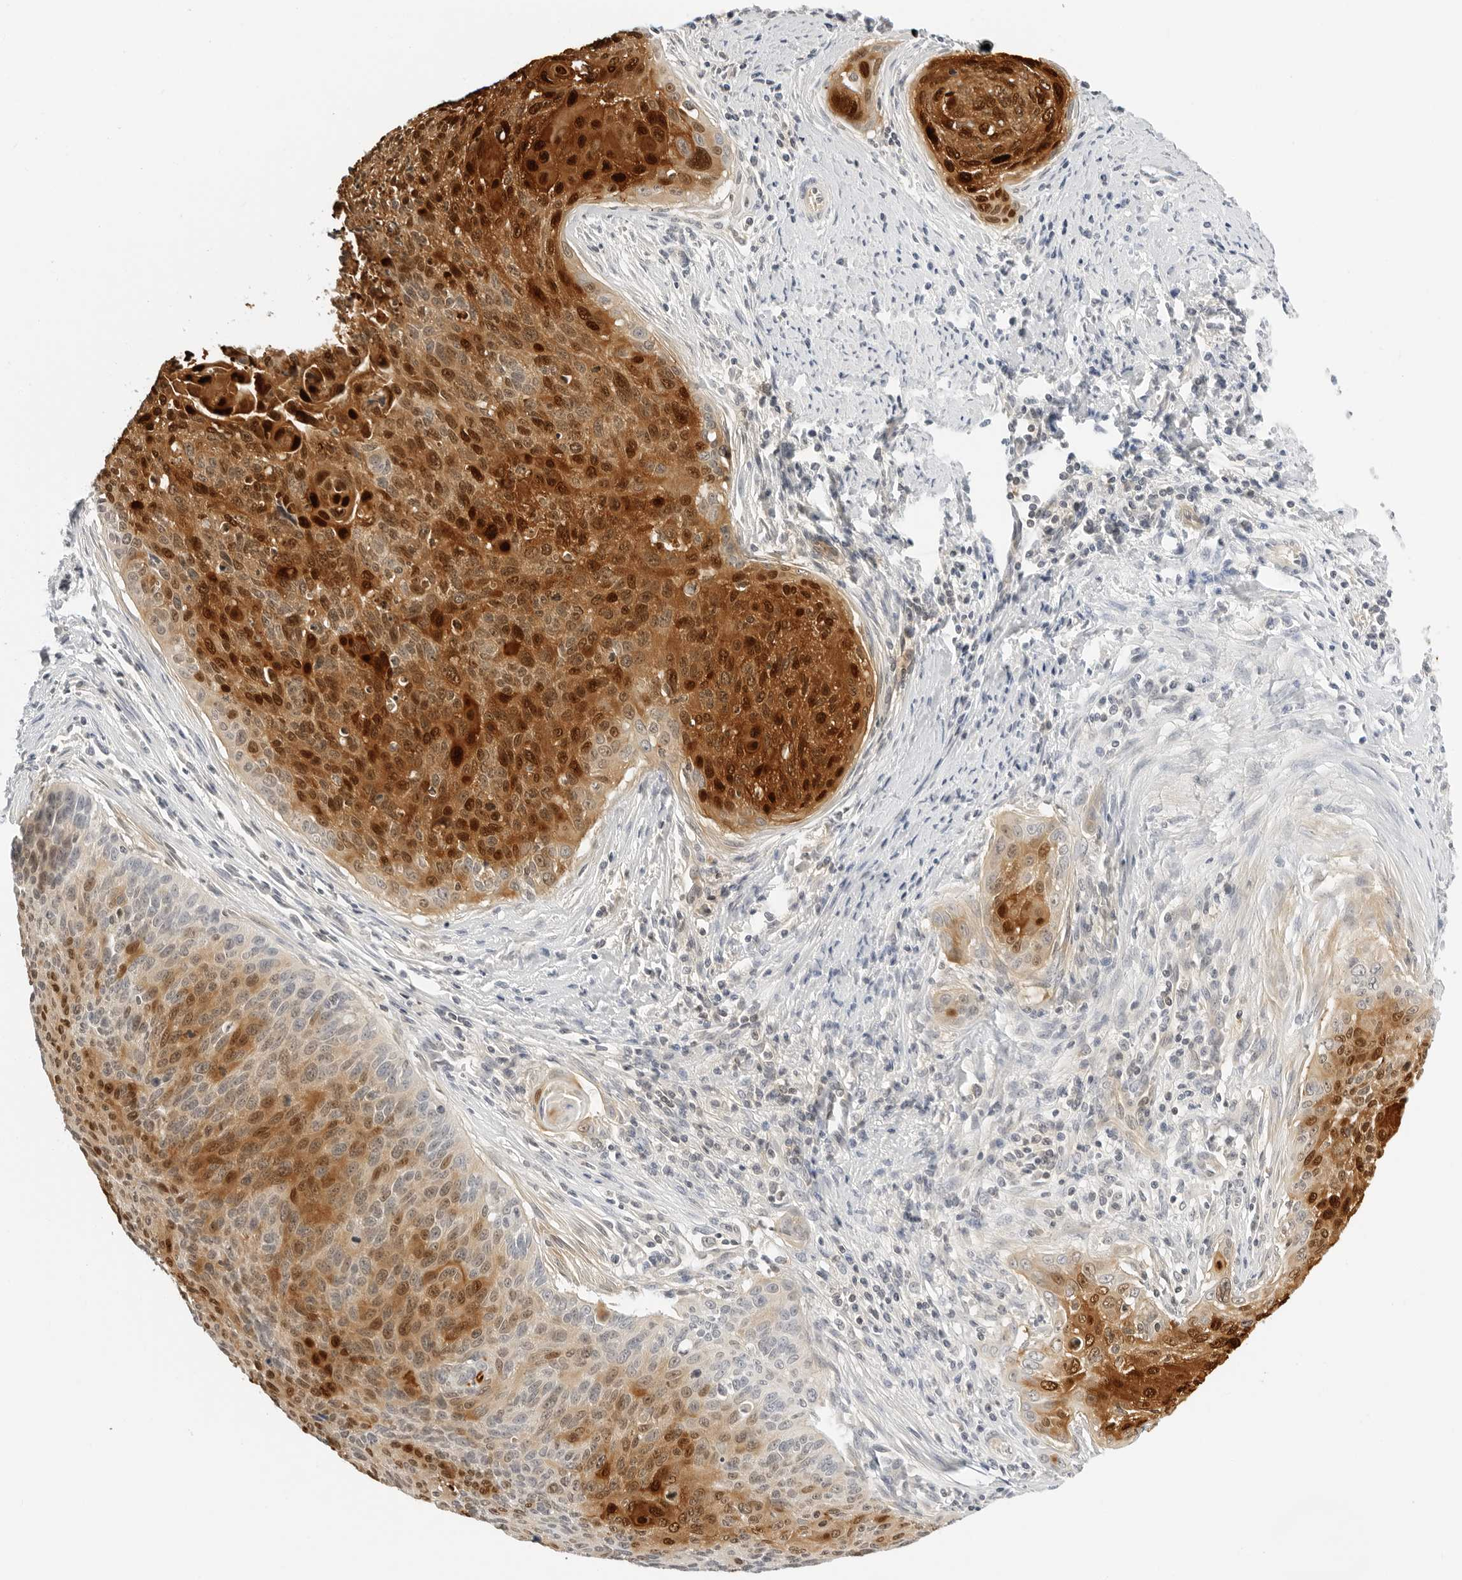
{"staining": {"intensity": "strong", "quantity": "25%-75%", "location": "cytoplasmic/membranous,nuclear"}, "tissue": "cervical cancer", "cell_type": "Tumor cells", "image_type": "cancer", "snomed": [{"axis": "morphology", "description": "Squamous cell carcinoma, NOS"}, {"axis": "topography", "description": "Cervix"}], "caption": "Immunohistochemistry of cervical cancer demonstrates high levels of strong cytoplasmic/membranous and nuclear expression in approximately 25%-75% of tumor cells.", "gene": "OSCP1", "patient": {"sex": "female", "age": 55}}